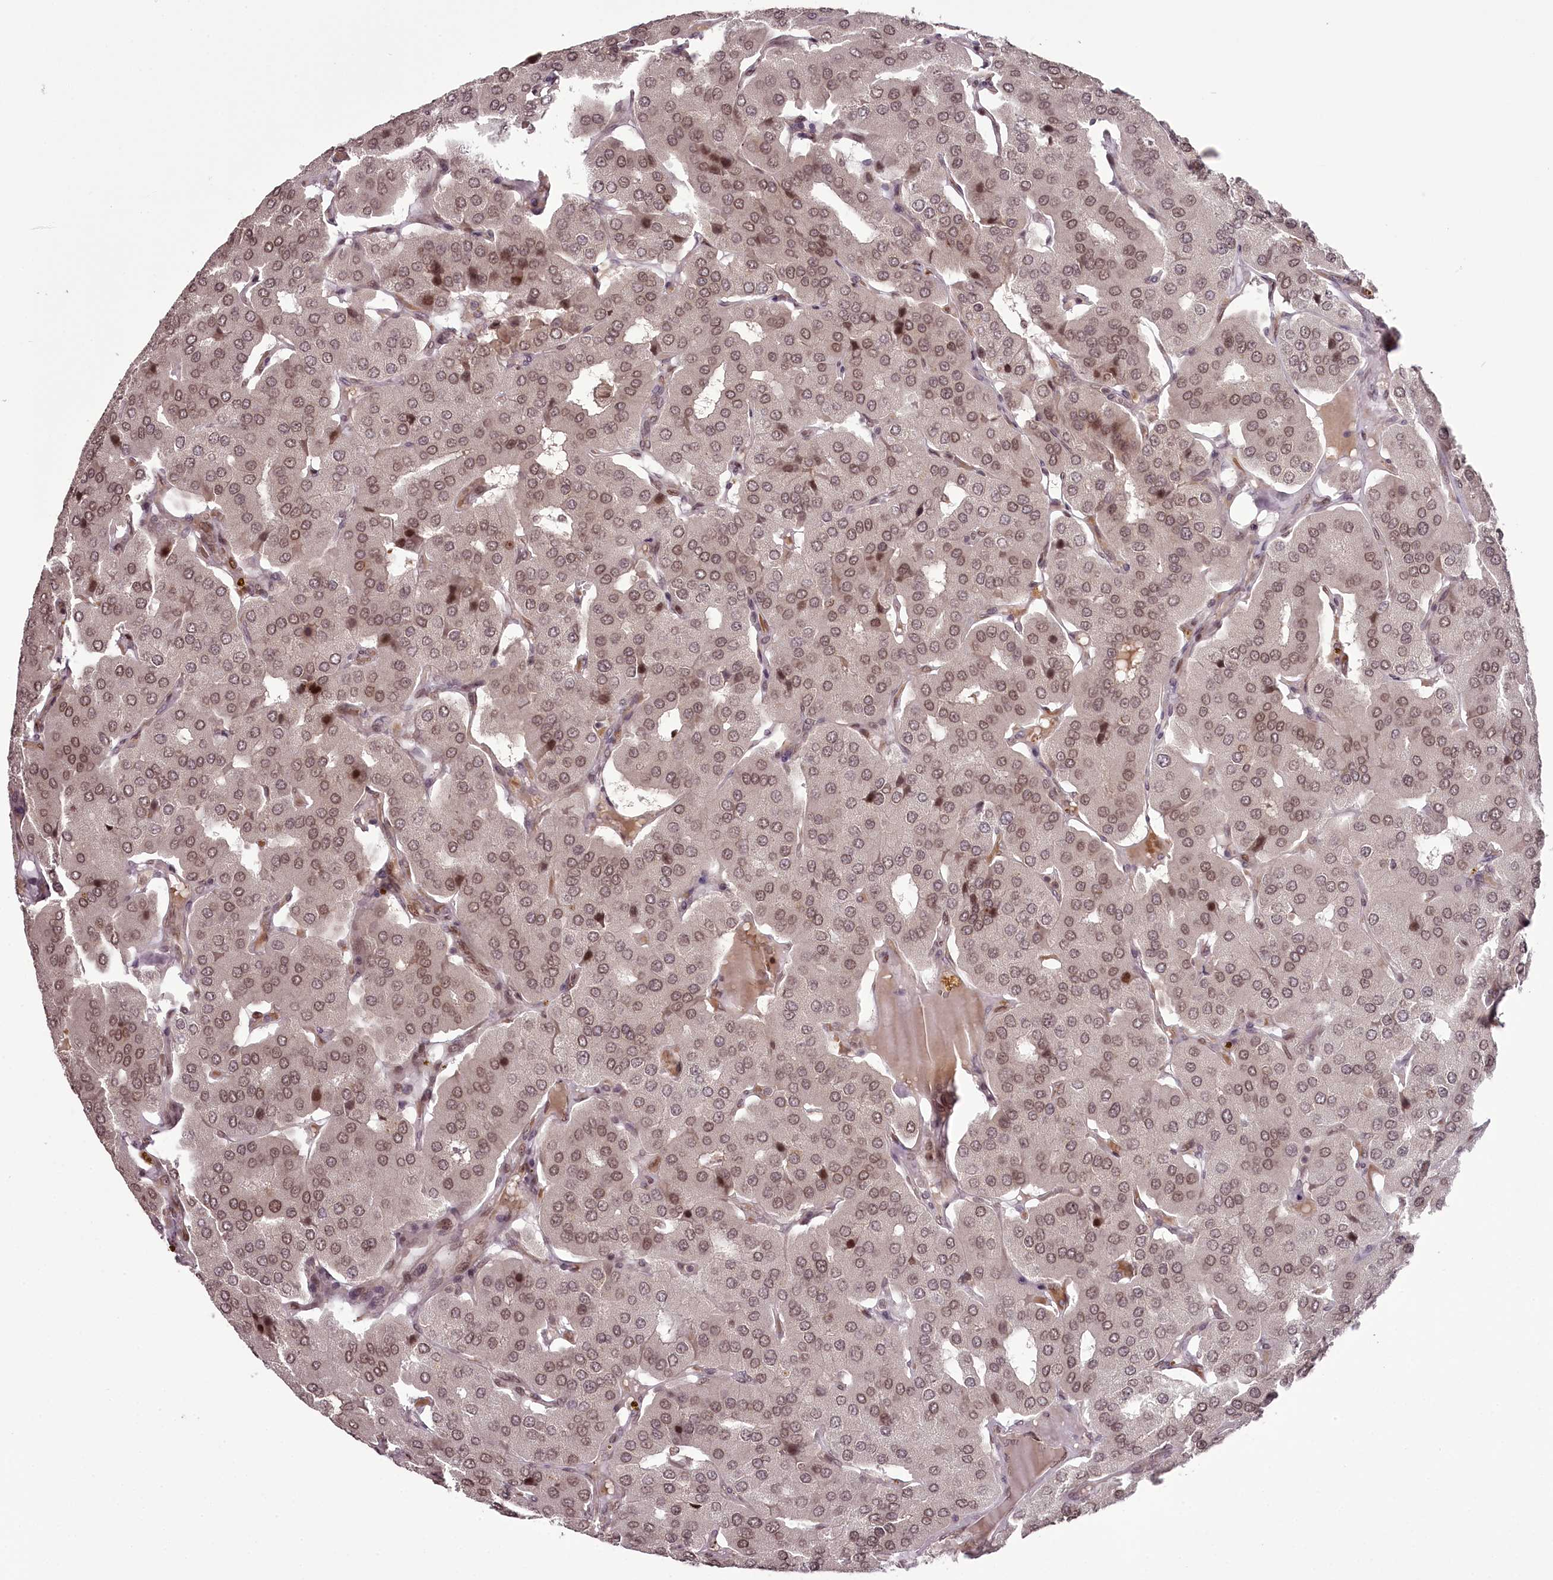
{"staining": {"intensity": "weak", "quantity": ">75%", "location": "nuclear"}, "tissue": "parathyroid gland", "cell_type": "Glandular cells", "image_type": "normal", "snomed": [{"axis": "morphology", "description": "Normal tissue, NOS"}, {"axis": "morphology", "description": "Adenoma, NOS"}, {"axis": "topography", "description": "Parathyroid gland"}], "caption": "Normal parathyroid gland was stained to show a protein in brown. There is low levels of weak nuclear positivity in approximately >75% of glandular cells. Nuclei are stained in blue.", "gene": "THYN1", "patient": {"sex": "female", "age": 86}}